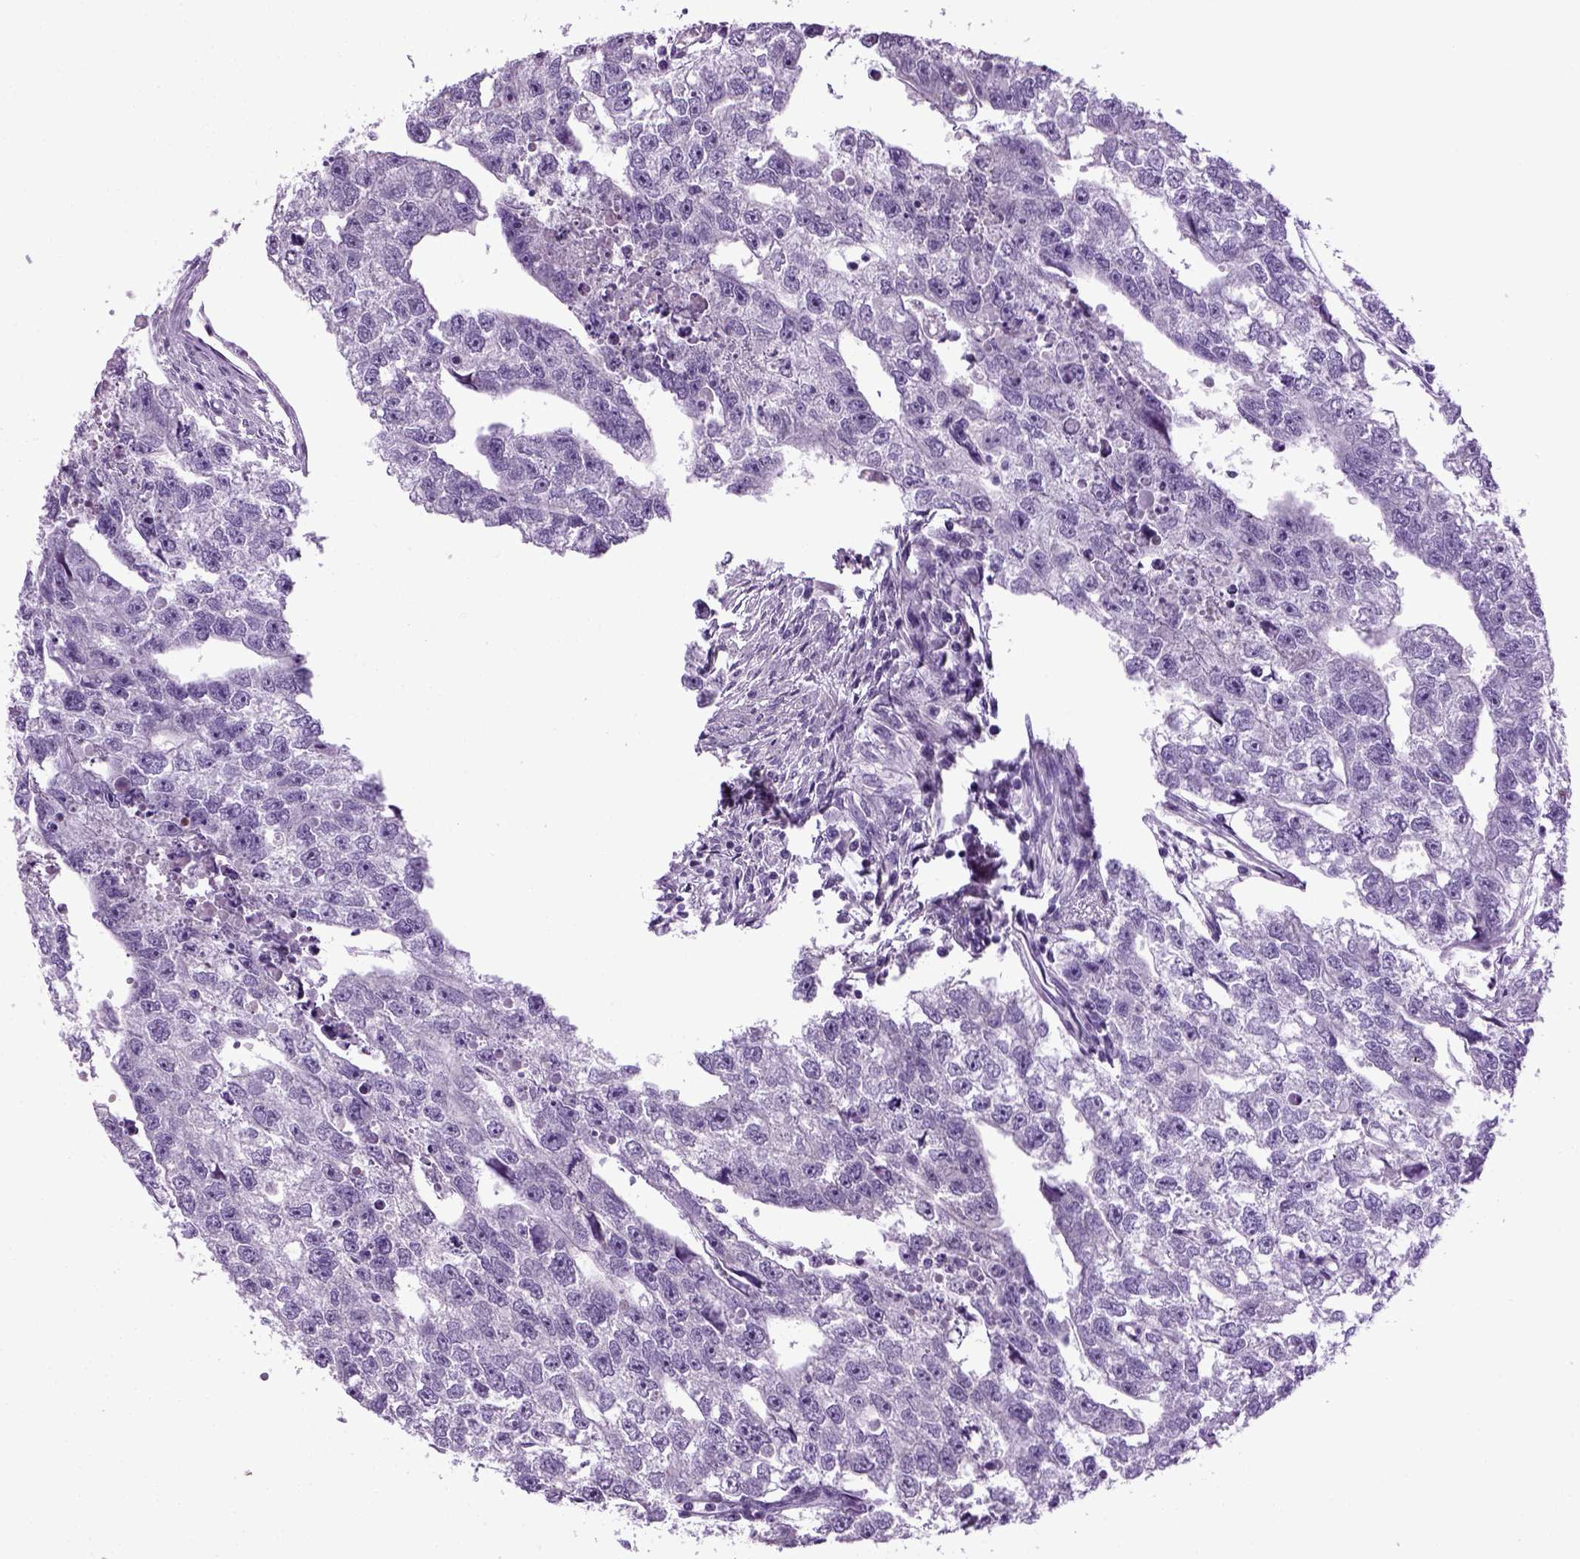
{"staining": {"intensity": "negative", "quantity": "none", "location": "none"}, "tissue": "testis cancer", "cell_type": "Tumor cells", "image_type": "cancer", "snomed": [{"axis": "morphology", "description": "Carcinoma, Embryonal, NOS"}, {"axis": "morphology", "description": "Teratoma, malignant, NOS"}, {"axis": "topography", "description": "Testis"}], "caption": "DAB immunohistochemical staining of human testis embryonal carcinoma shows no significant positivity in tumor cells.", "gene": "HMCN2", "patient": {"sex": "male", "age": 44}}